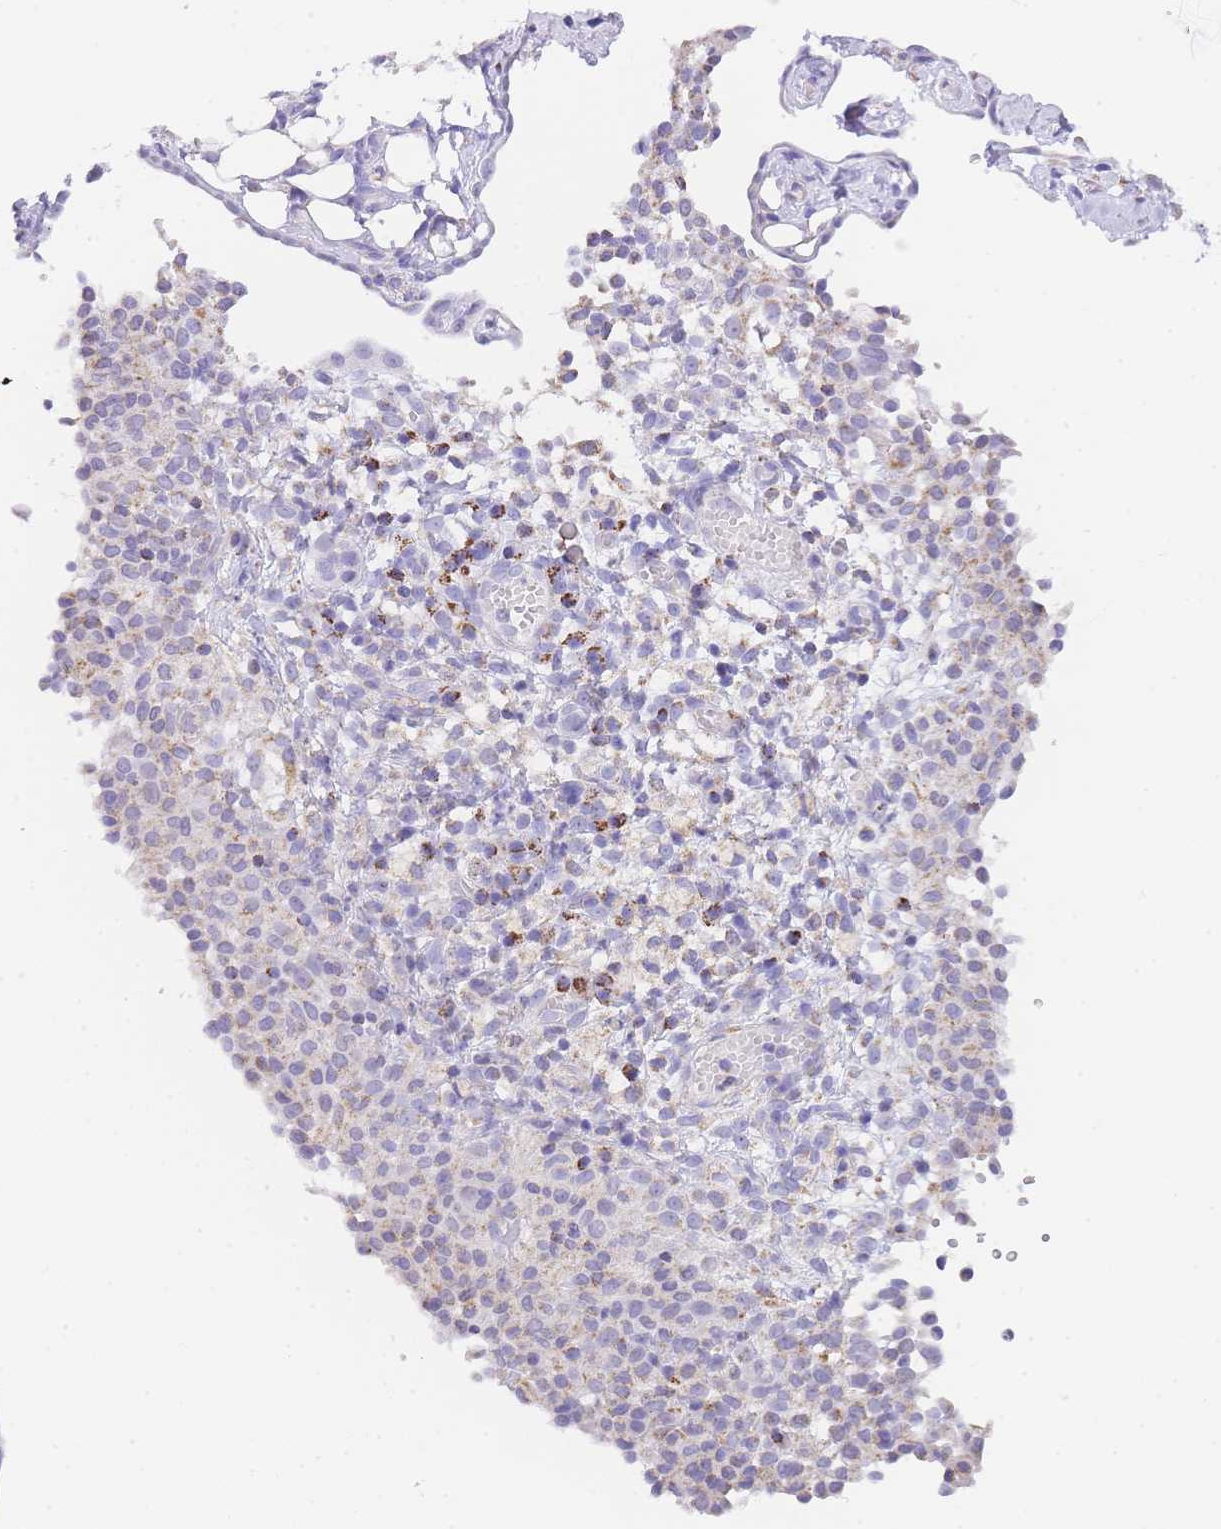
{"staining": {"intensity": "weak", "quantity": "<25%", "location": "cytoplasmic/membranous"}, "tissue": "ovarian cancer", "cell_type": "Tumor cells", "image_type": "cancer", "snomed": [{"axis": "morphology", "description": "Carcinoma, endometroid"}, {"axis": "topography", "description": "Ovary"}], "caption": "IHC histopathology image of neoplastic tissue: human ovarian cancer stained with DAB (3,3'-diaminobenzidine) displays no significant protein positivity in tumor cells.", "gene": "NKD2", "patient": {"sex": "female", "age": 42}}